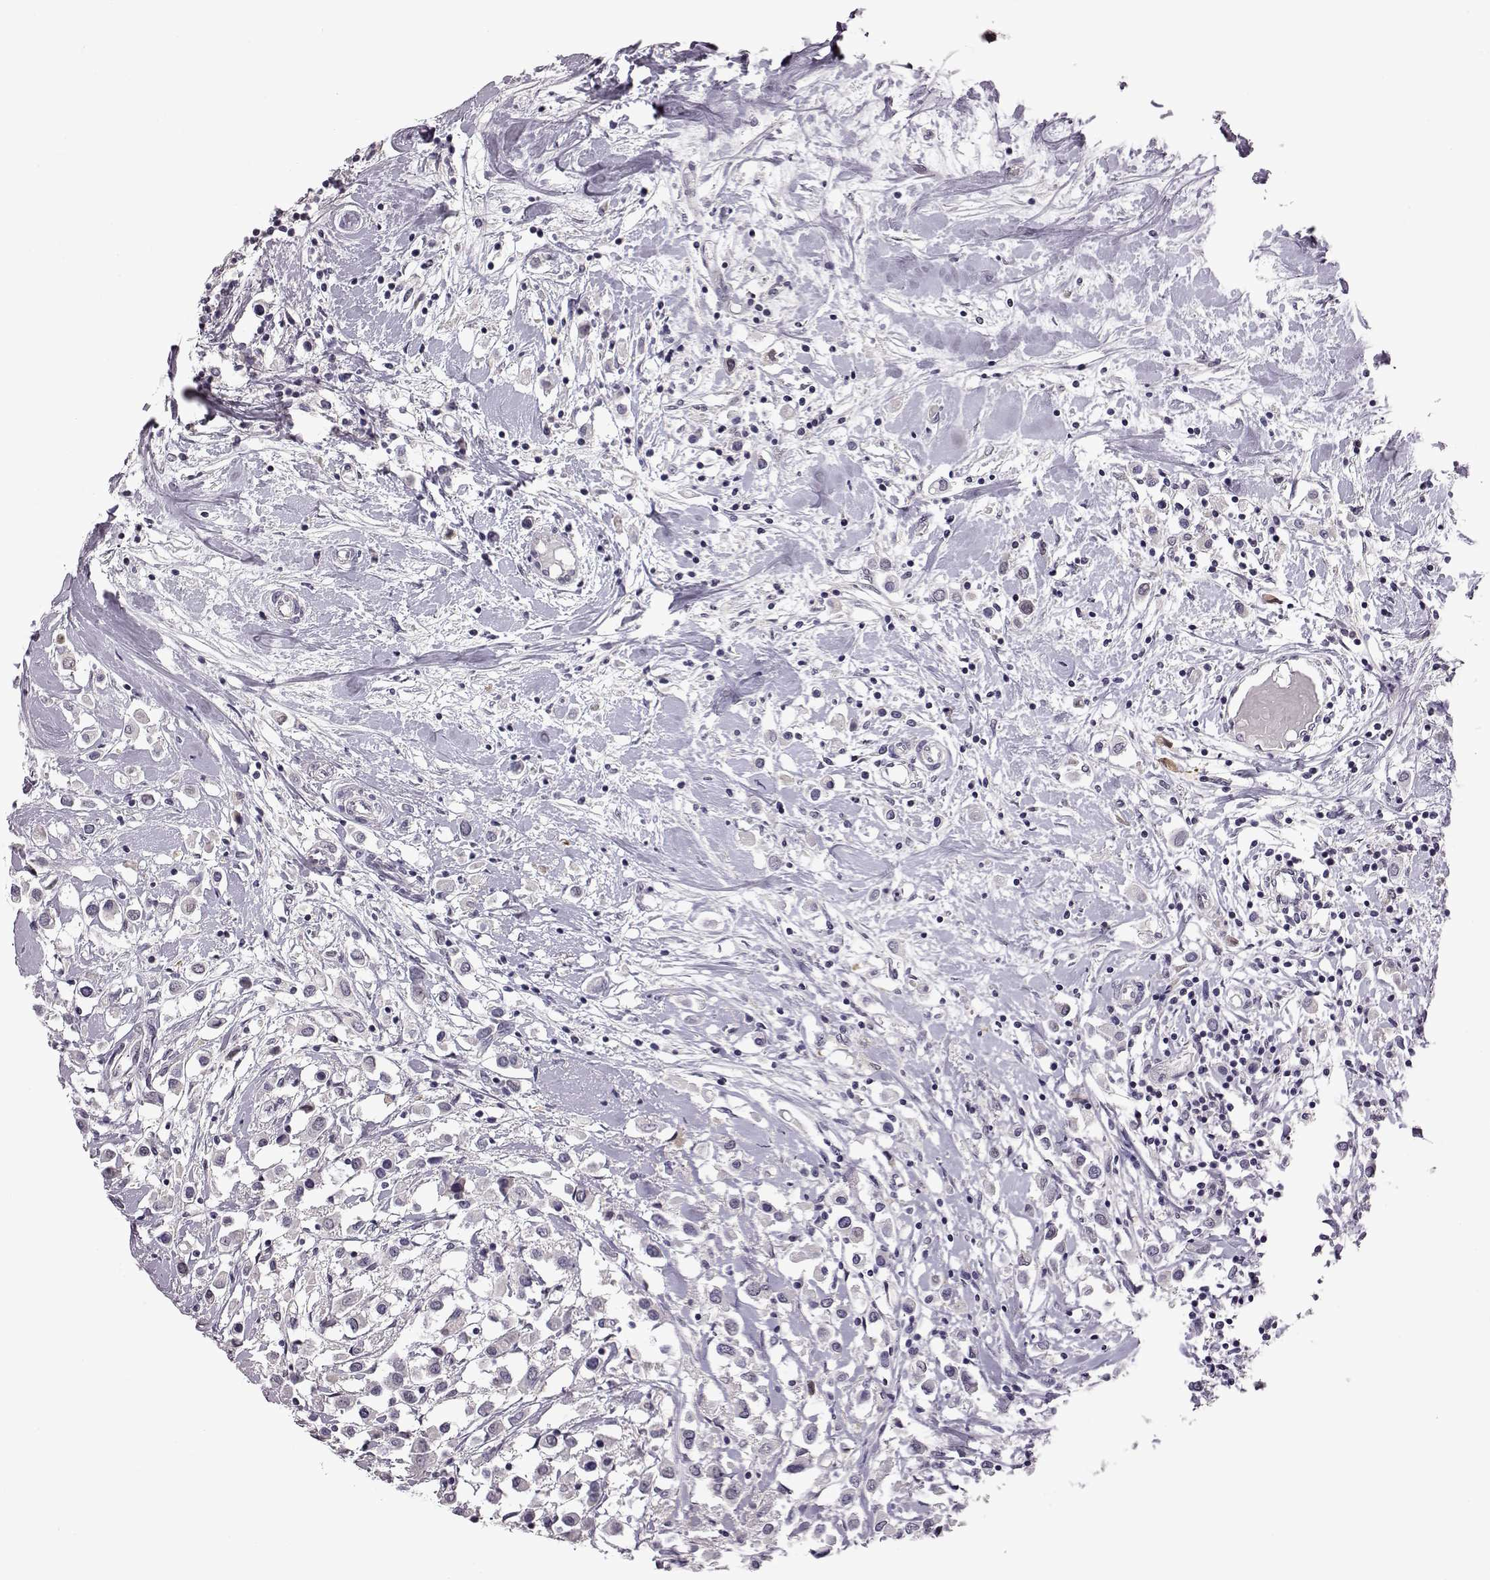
{"staining": {"intensity": "weak", "quantity": "<25%", "location": "cytoplasmic/membranous"}, "tissue": "breast cancer", "cell_type": "Tumor cells", "image_type": "cancer", "snomed": [{"axis": "morphology", "description": "Duct carcinoma"}, {"axis": "topography", "description": "Breast"}], "caption": "Immunohistochemistry of intraductal carcinoma (breast) demonstrates no positivity in tumor cells.", "gene": "C10orf62", "patient": {"sex": "female", "age": 61}}